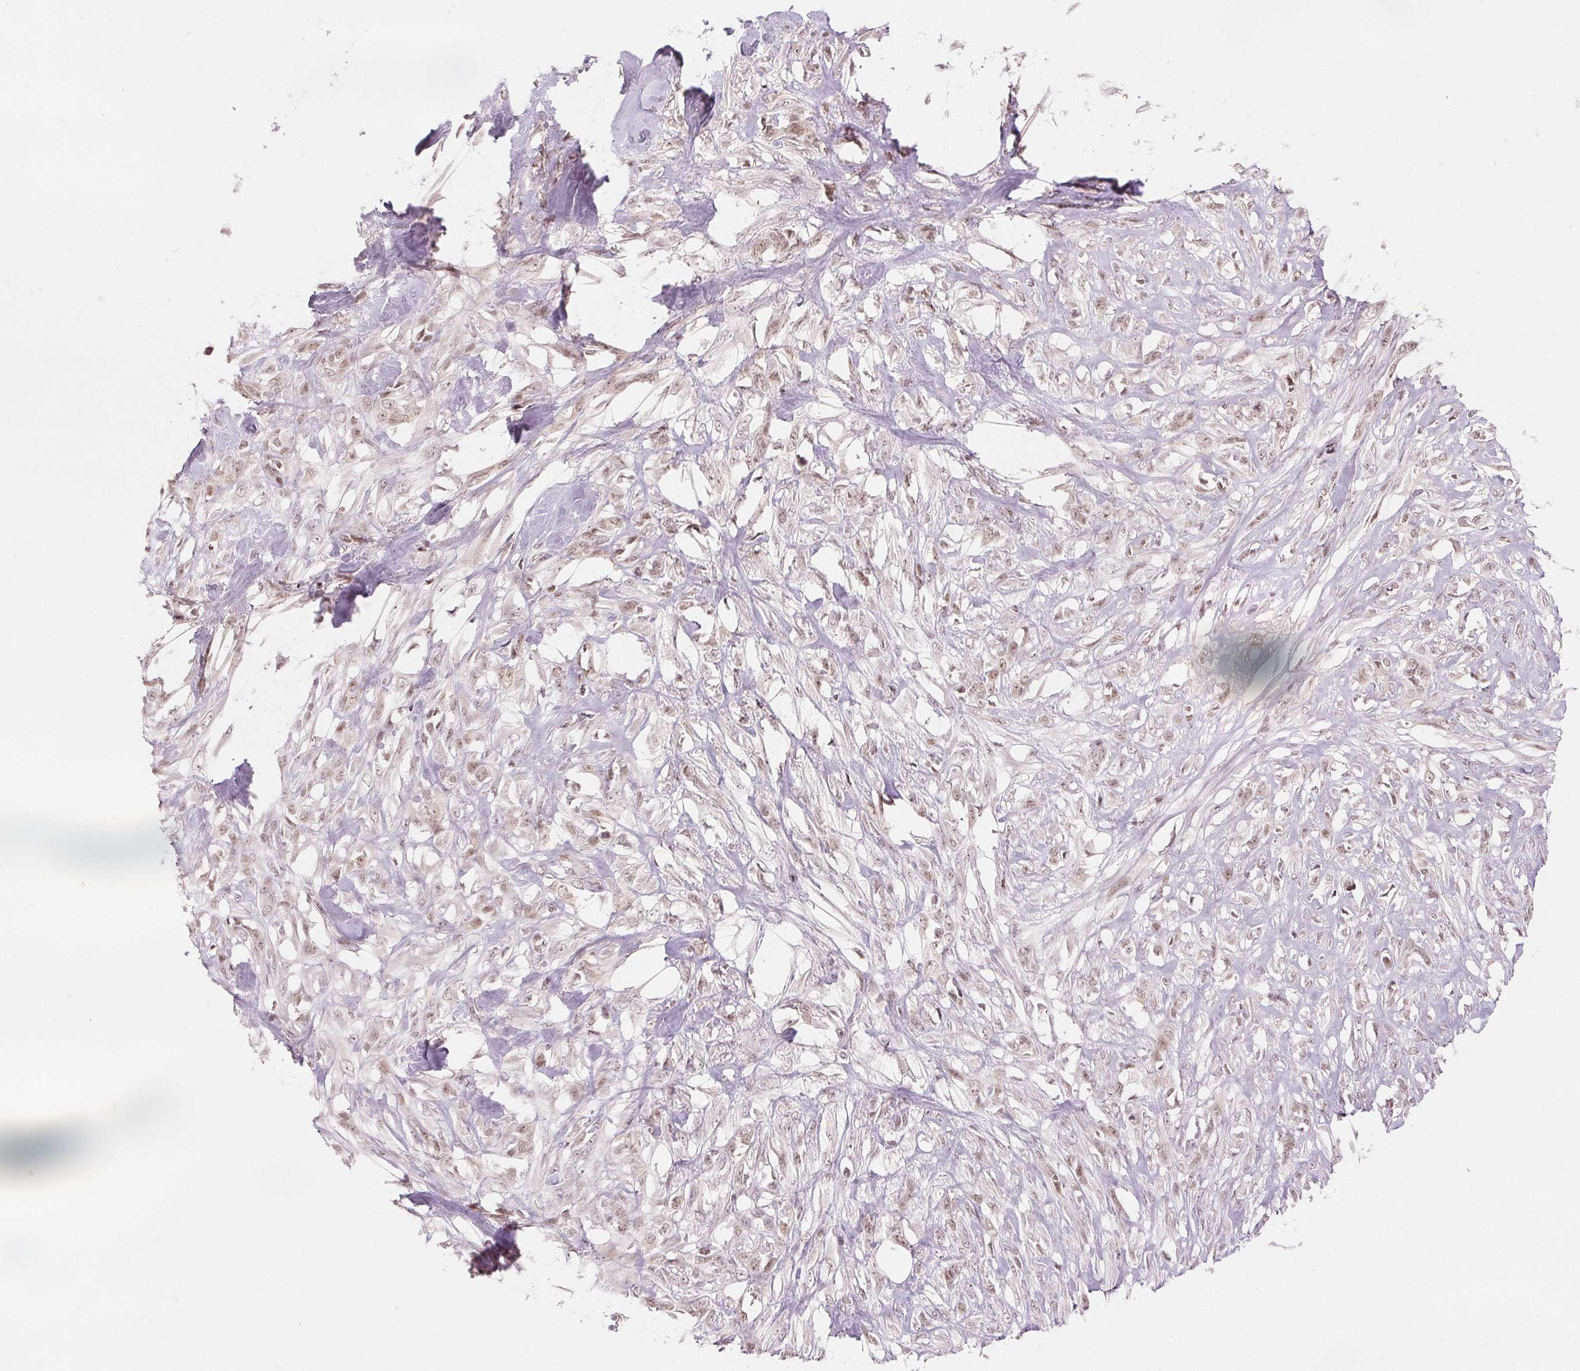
{"staining": {"intensity": "weak", "quantity": ">75%", "location": "nuclear"}, "tissue": "skin cancer", "cell_type": "Tumor cells", "image_type": "cancer", "snomed": [{"axis": "morphology", "description": "Squamous cell carcinoma, NOS"}, {"axis": "topography", "description": "Skin"}], "caption": "Immunohistochemistry (DAB (3,3'-diaminobenzidine)) staining of skin cancer exhibits weak nuclear protein positivity in approximately >75% of tumor cells.", "gene": "DEK", "patient": {"sex": "female", "age": 59}}